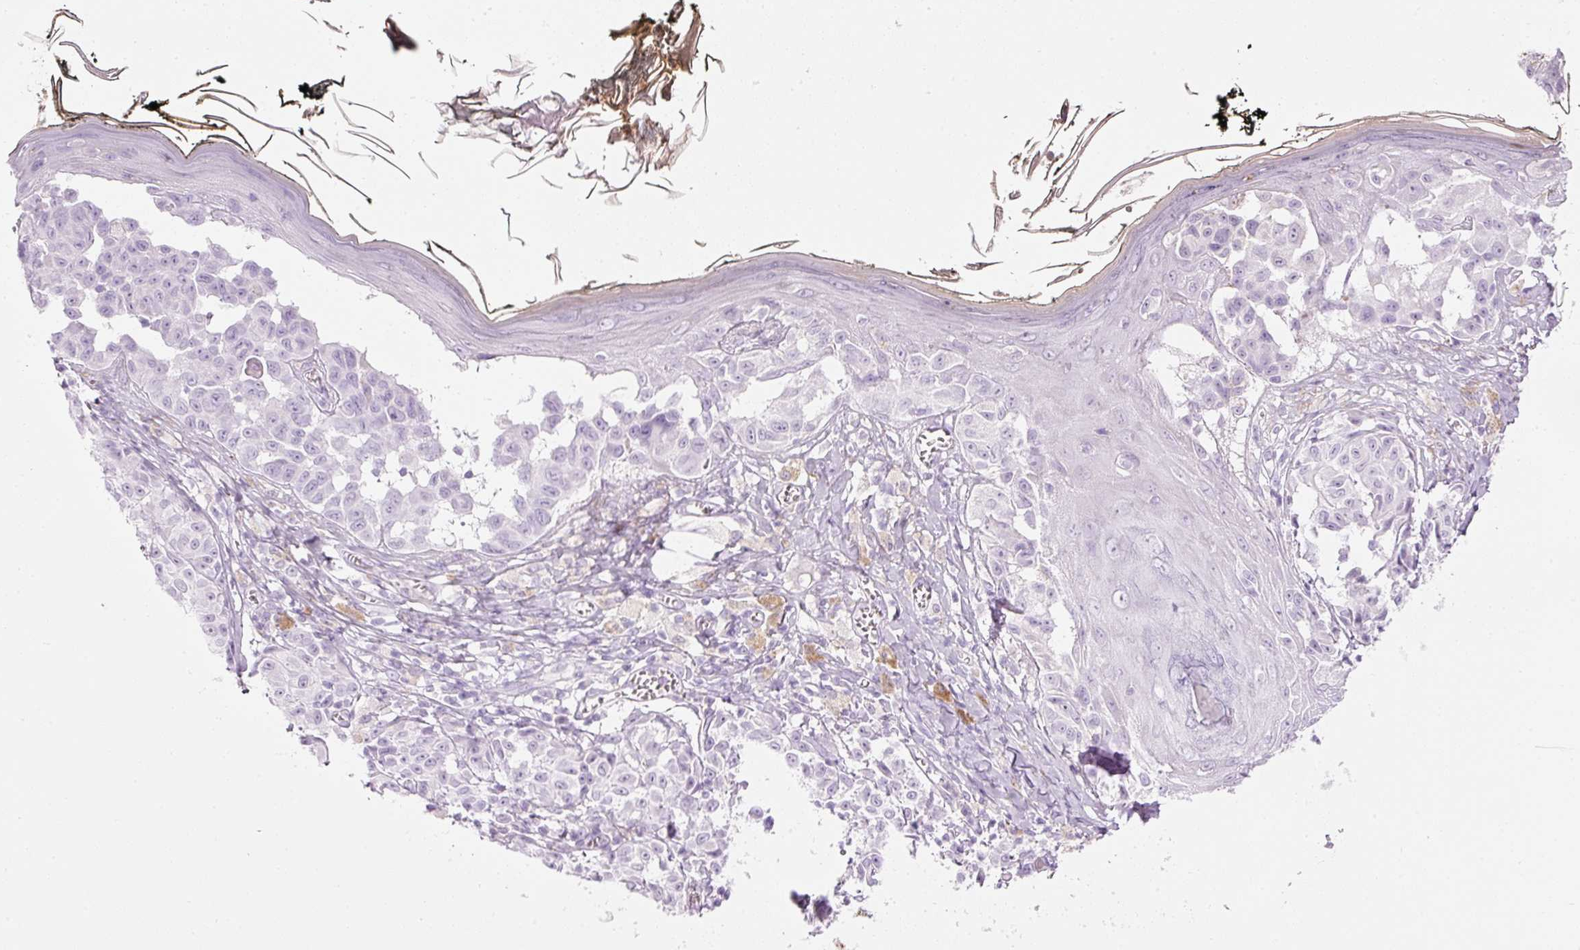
{"staining": {"intensity": "negative", "quantity": "none", "location": "none"}, "tissue": "melanoma", "cell_type": "Tumor cells", "image_type": "cancer", "snomed": [{"axis": "morphology", "description": "Malignant melanoma, NOS"}, {"axis": "topography", "description": "Skin"}], "caption": "Tumor cells are negative for brown protein staining in melanoma.", "gene": "CARD16", "patient": {"sex": "female", "age": 43}}